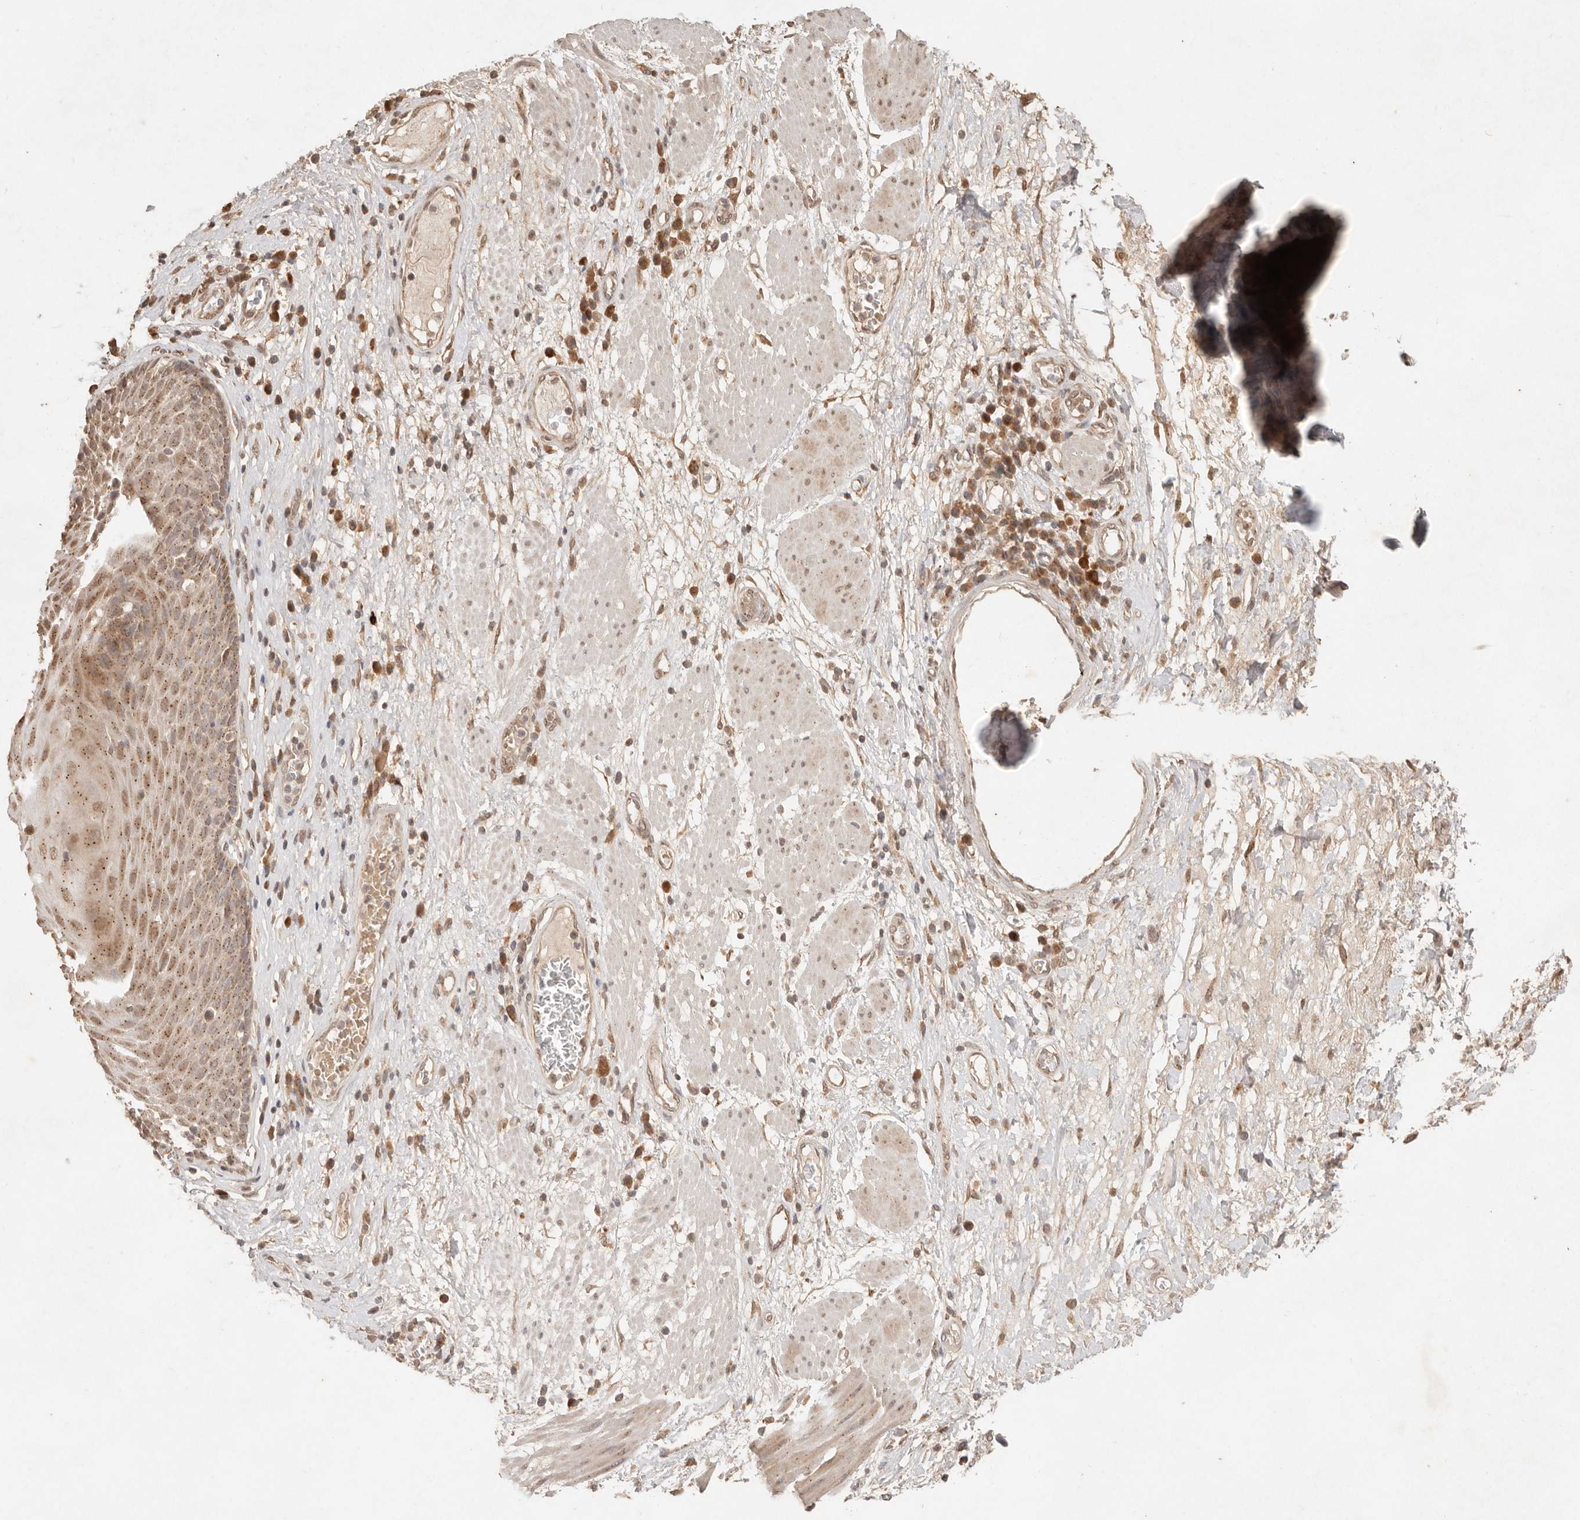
{"staining": {"intensity": "moderate", "quantity": ">75%", "location": "cytoplasmic/membranous,nuclear"}, "tissue": "esophagus", "cell_type": "Squamous epithelial cells", "image_type": "normal", "snomed": [{"axis": "morphology", "description": "Normal tissue, NOS"}, {"axis": "morphology", "description": "Adenocarcinoma, NOS"}, {"axis": "topography", "description": "Esophagus"}], "caption": "Moderate cytoplasmic/membranous,nuclear protein staining is seen in about >75% of squamous epithelial cells in esophagus. The staining was performed using DAB, with brown indicating positive protein expression. Nuclei are stained blue with hematoxylin.", "gene": "LMO4", "patient": {"sex": "male", "age": 62}}